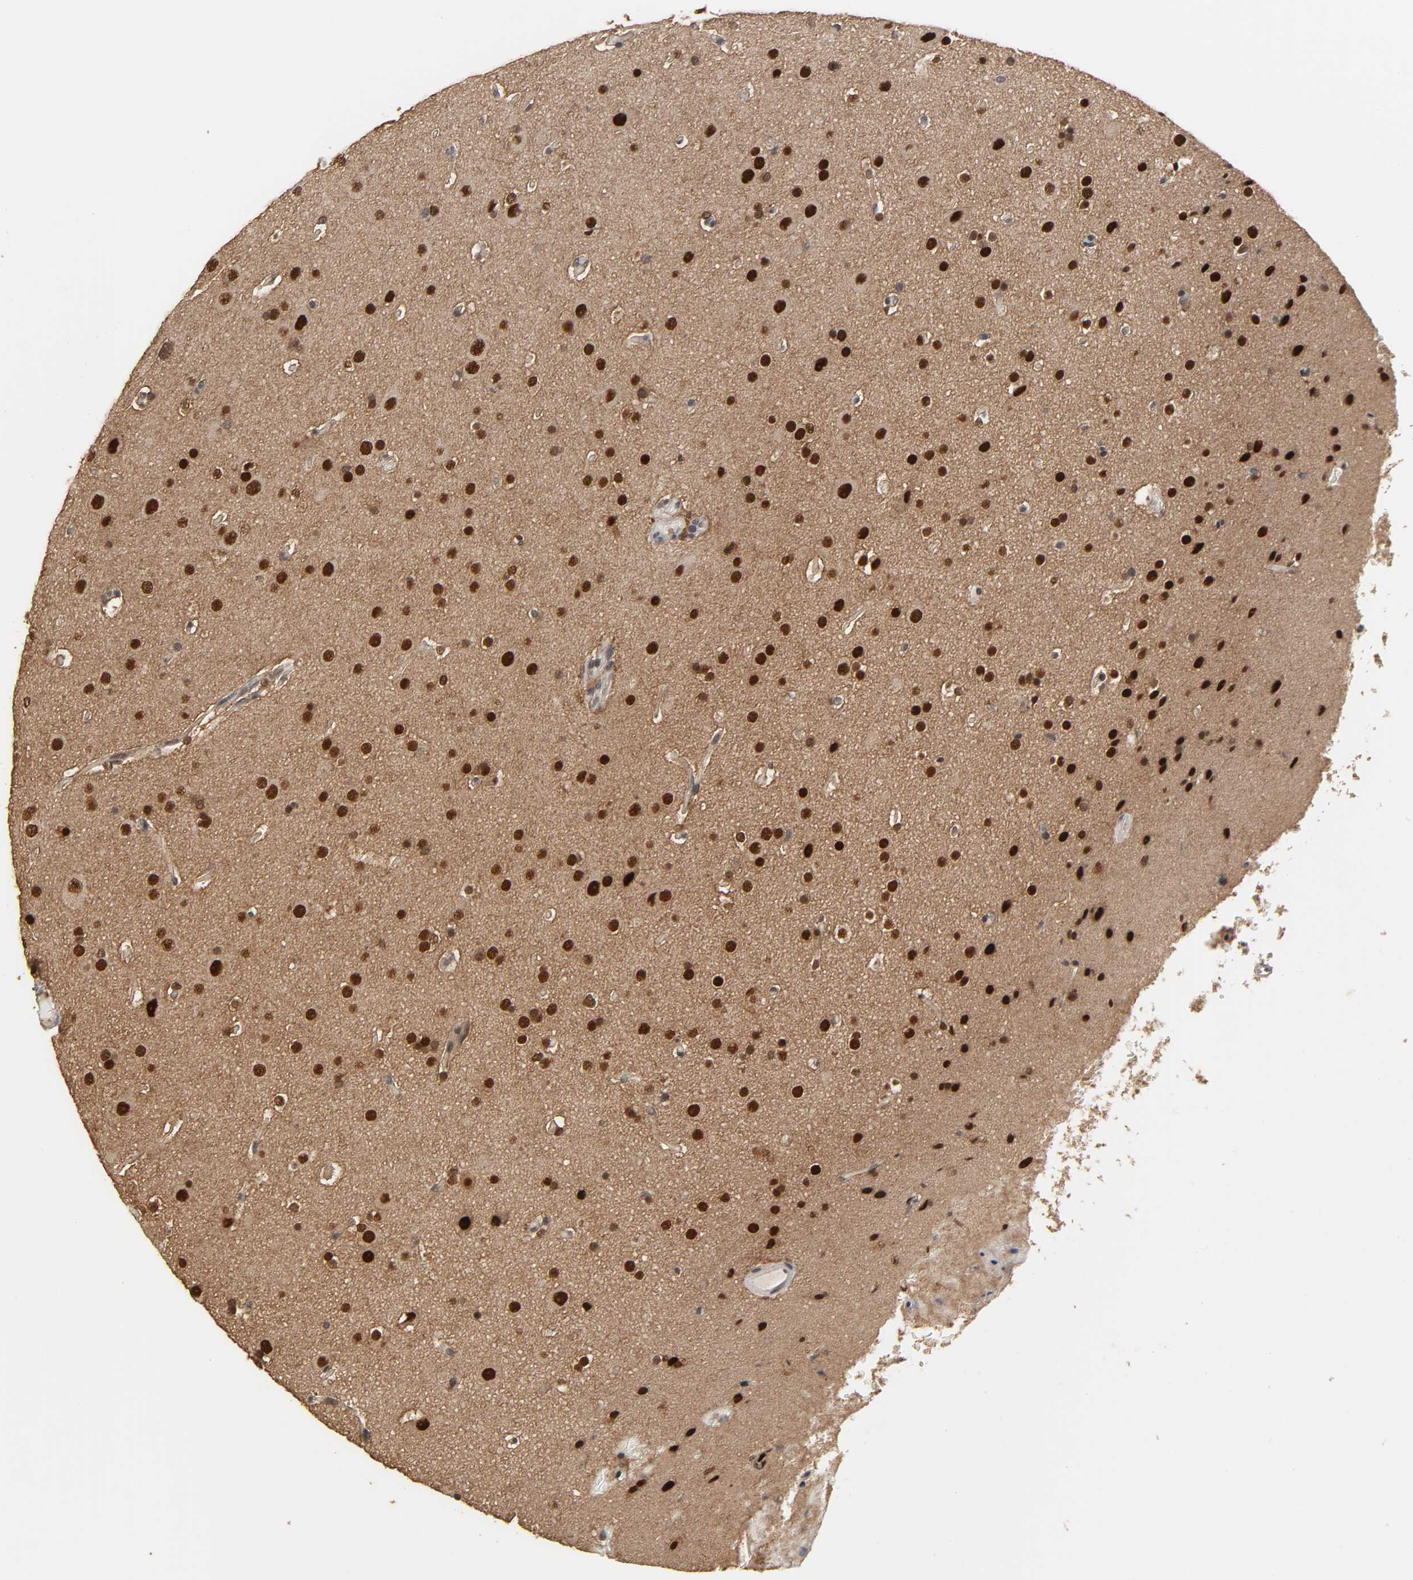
{"staining": {"intensity": "strong", "quantity": ">75%", "location": "nuclear"}, "tissue": "glioma", "cell_type": "Tumor cells", "image_type": "cancer", "snomed": [{"axis": "morphology", "description": "Glioma, malignant, Low grade"}, {"axis": "topography", "description": "Cerebral cortex"}], "caption": "Glioma stained with a protein marker exhibits strong staining in tumor cells.", "gene": "HTR1E", "patient": {"sex": "female", "age": 47}}